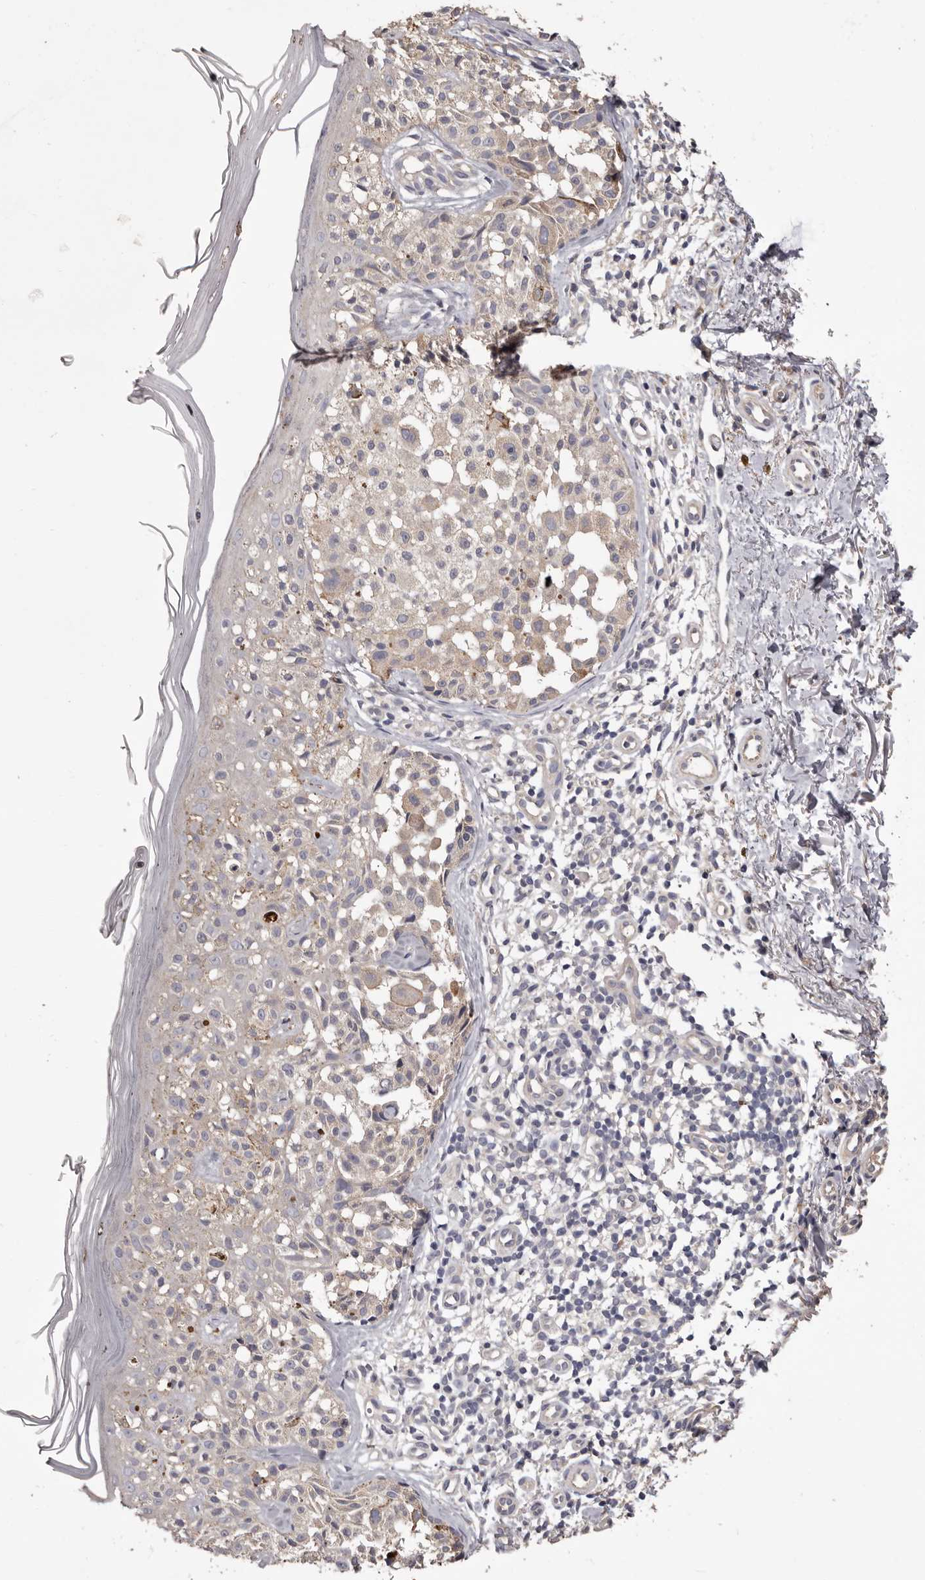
{"staining": {"intensity": "negative", "quantity": "none", "location": "none"}, "tissue": "melanoma", "cell_type": "Tumor cells", "image_type": "cancer", "snomed": [{"axis": "morphology", "description": "Malignant melanoma, NOS"}, {"axis": "topography", "description": "Skin"}], "caption": "Immunohistochemistry (IHC) histopathology image of human melanoma stained for a protein (brown), which exhibits no positivity in tumor cells.", "gene": "ETNK1", "patient": {"sex": "female", "age": 50}}